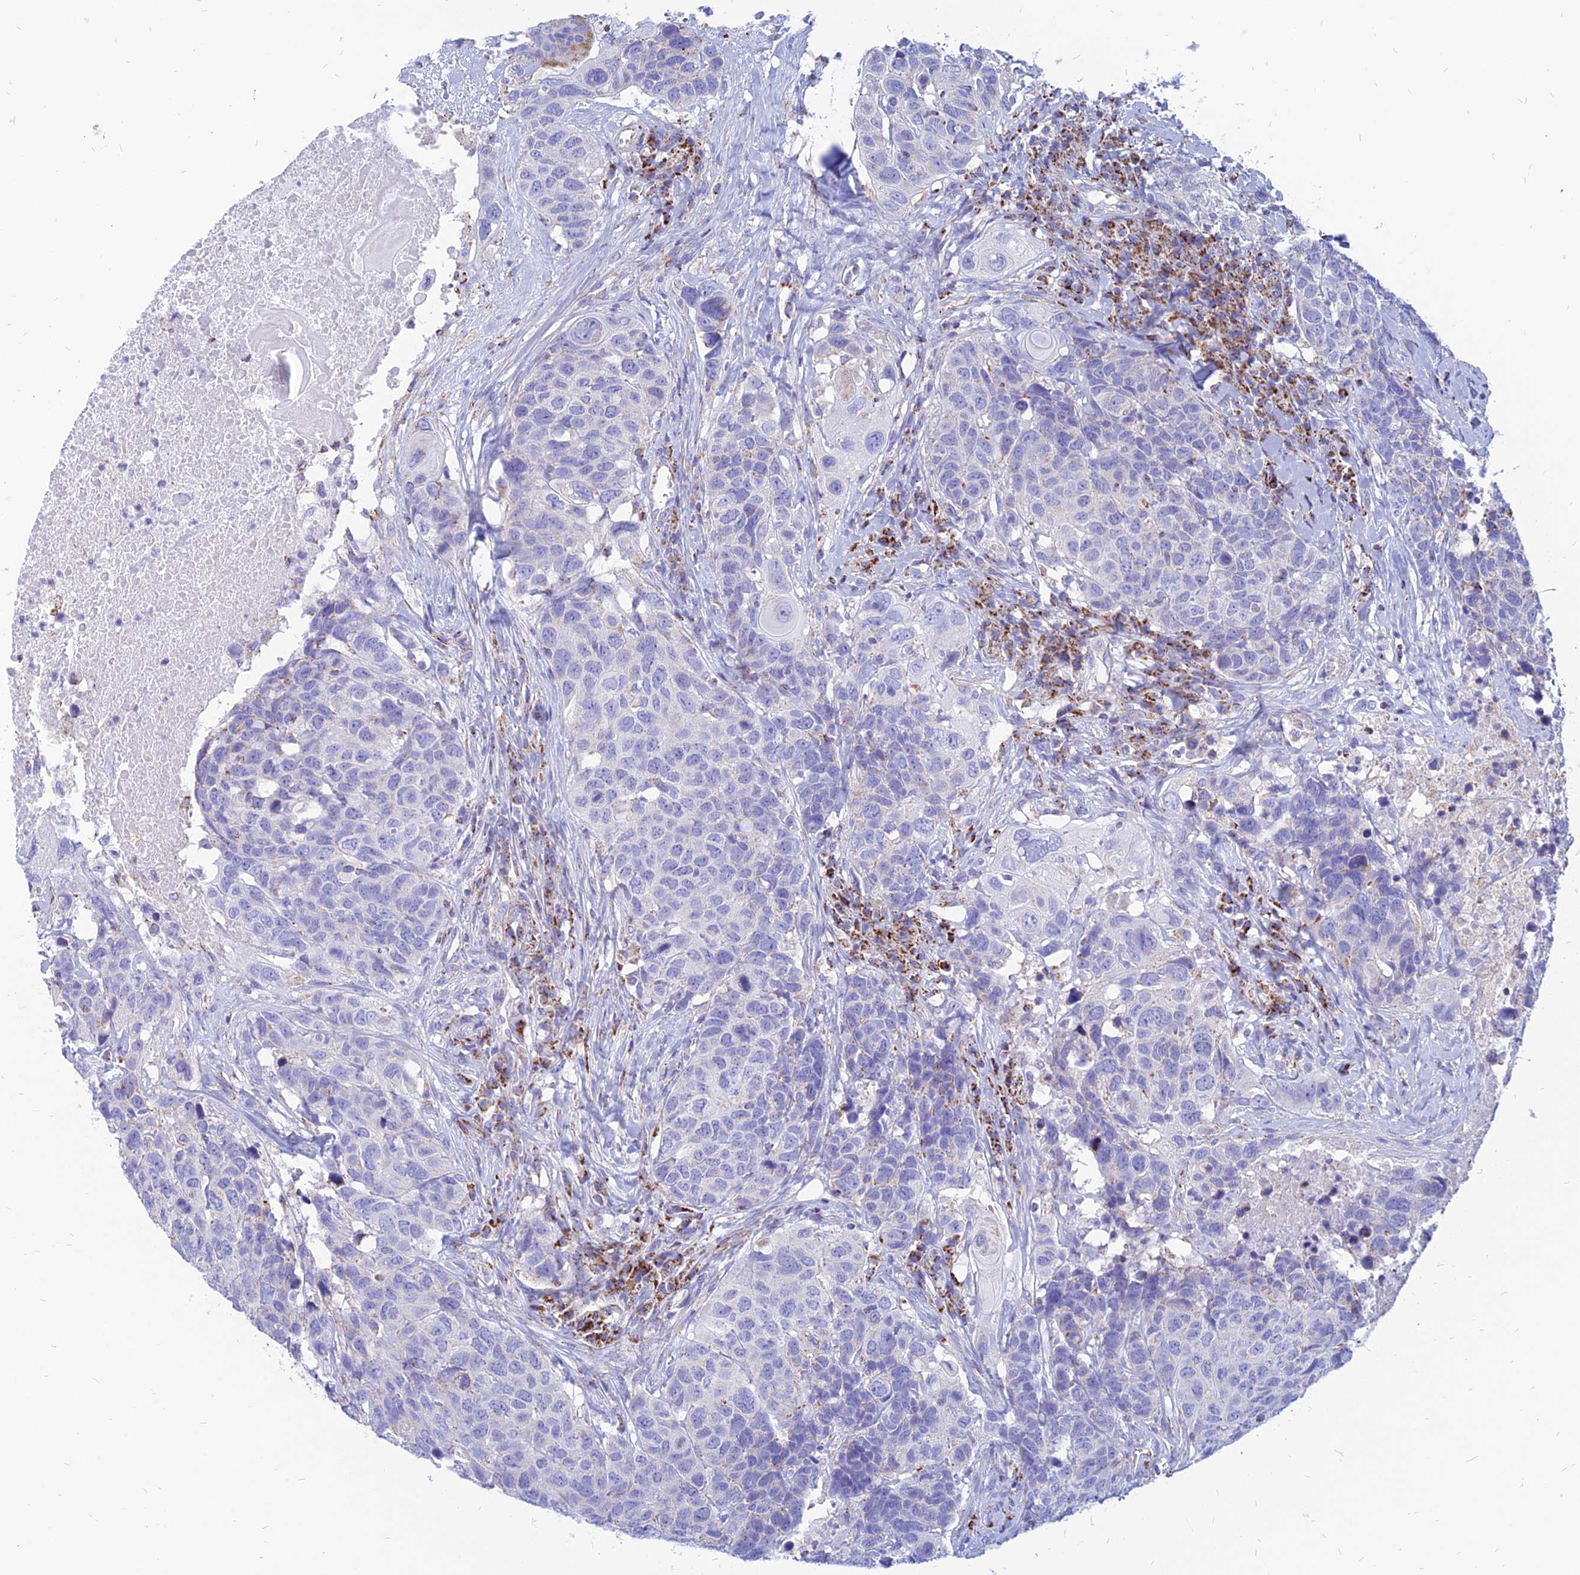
{"staining": {"intensity": "negative", "quantity": "none", "location": "none"}, "tissue": "head and neck cancer", "cell_type": "Tumor cells", "image_type": "cancer", "snomed": [{"axis": "morphology", "description": "Squamous cell carcinoma, NOS"}, {"axis": "topography", "description": "Head-Neck"}], "caption": "This is an immunohistochemistry (IHC) image of human squamous cell carcinoma (head and neck). There is no expression in tumor cells.", "gene": "PACC1", "patient": {"sex": "male", "age": 66}}